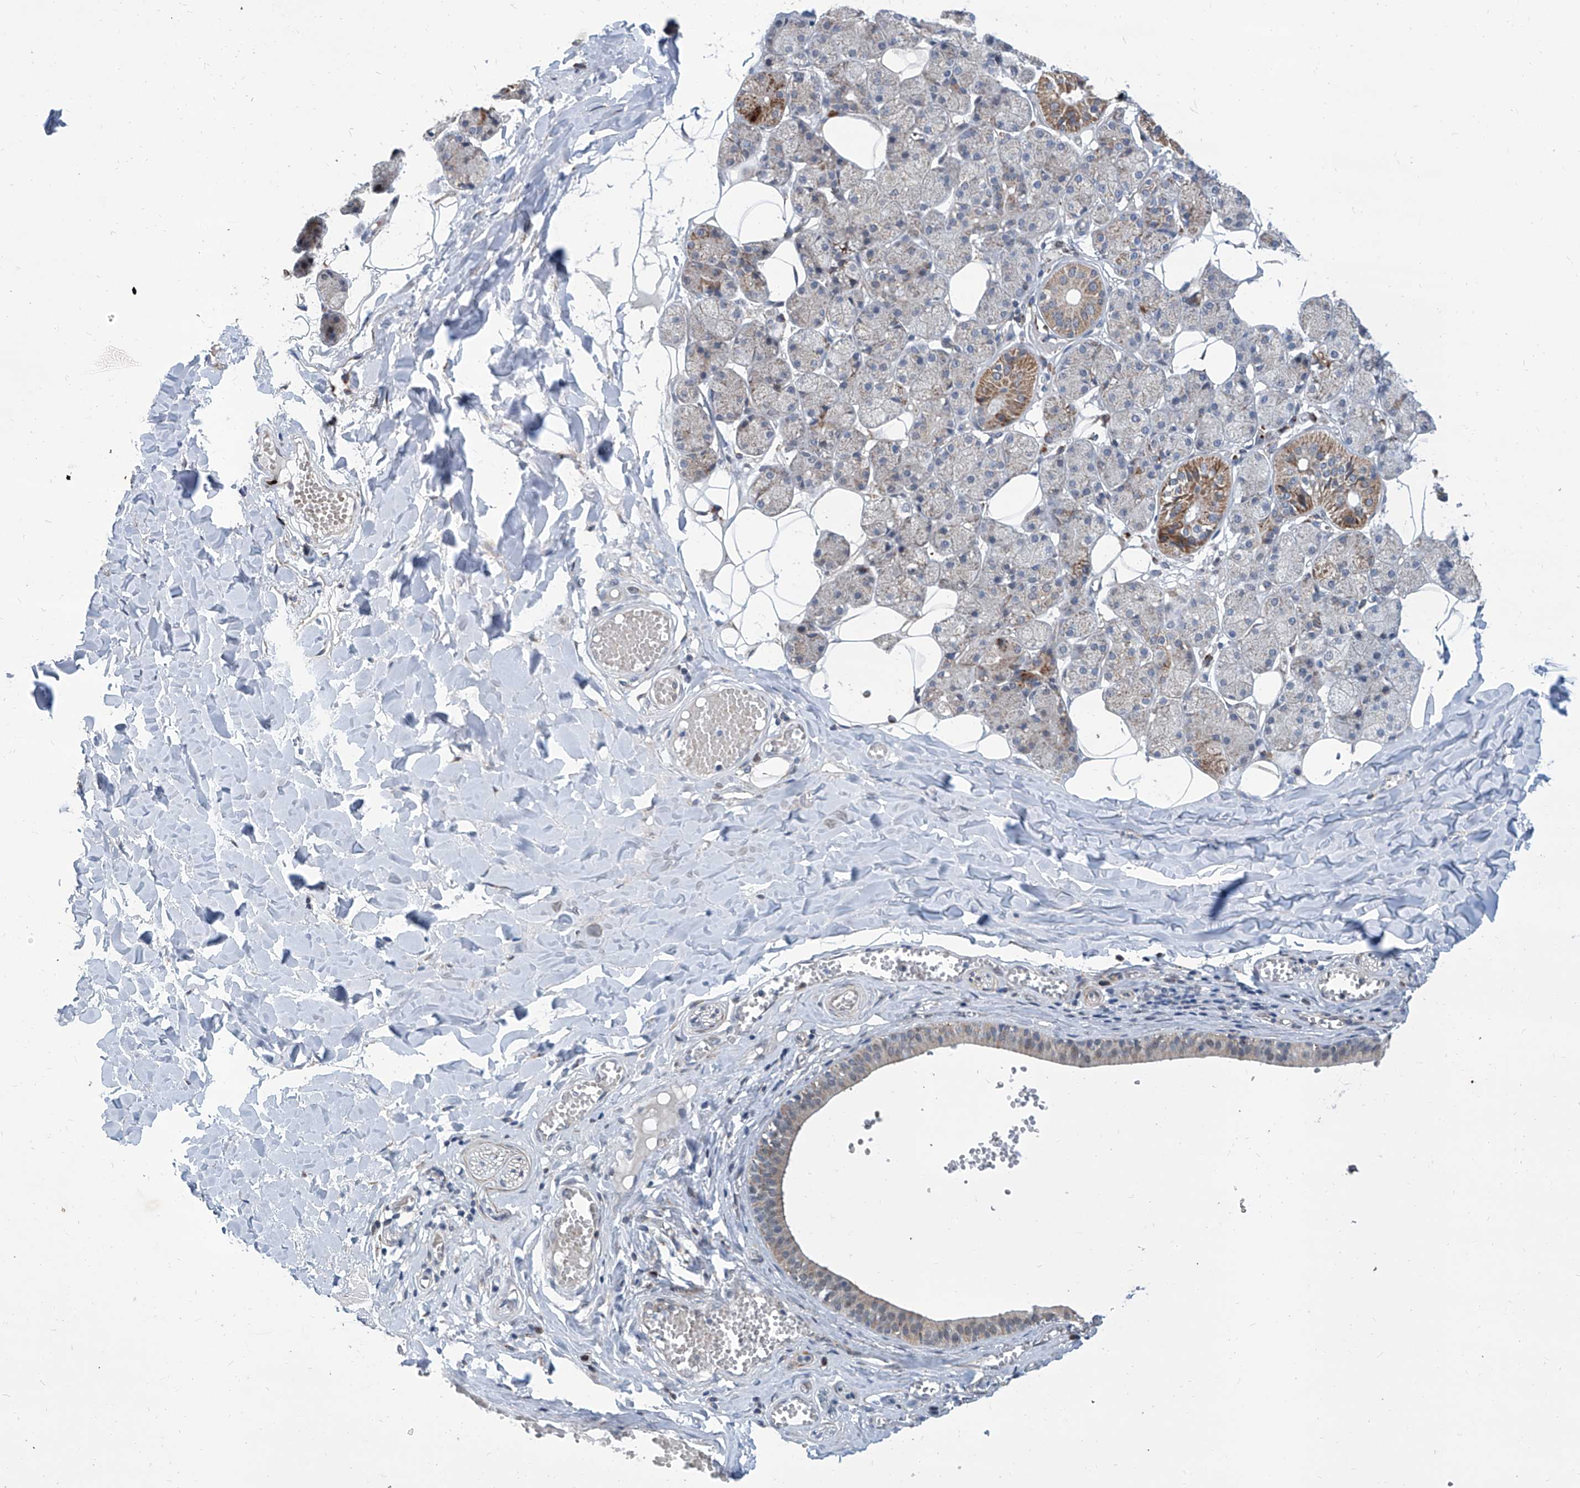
{"staining": {"intensity": "strong", "quantity": "<25%", "location": "cytoplasmic/membranous"}, "tissue": "salivary gland", "cell_type": "Glandular cells", "image_type": "normal", "snomed": [{"axis": "morphology", "description": "Normal tissue, NOS"}, {"axis": "topography", "description": "Salivary gland"}], "caption": "An image showing strong cytoplasmic/membranous staining in approximately <25% of glandular cells in normal salivary gland, as visualized by brown immunohistochemical staining.", "gene": "USP48", "patient": {"sex": "female", "age": 33}}